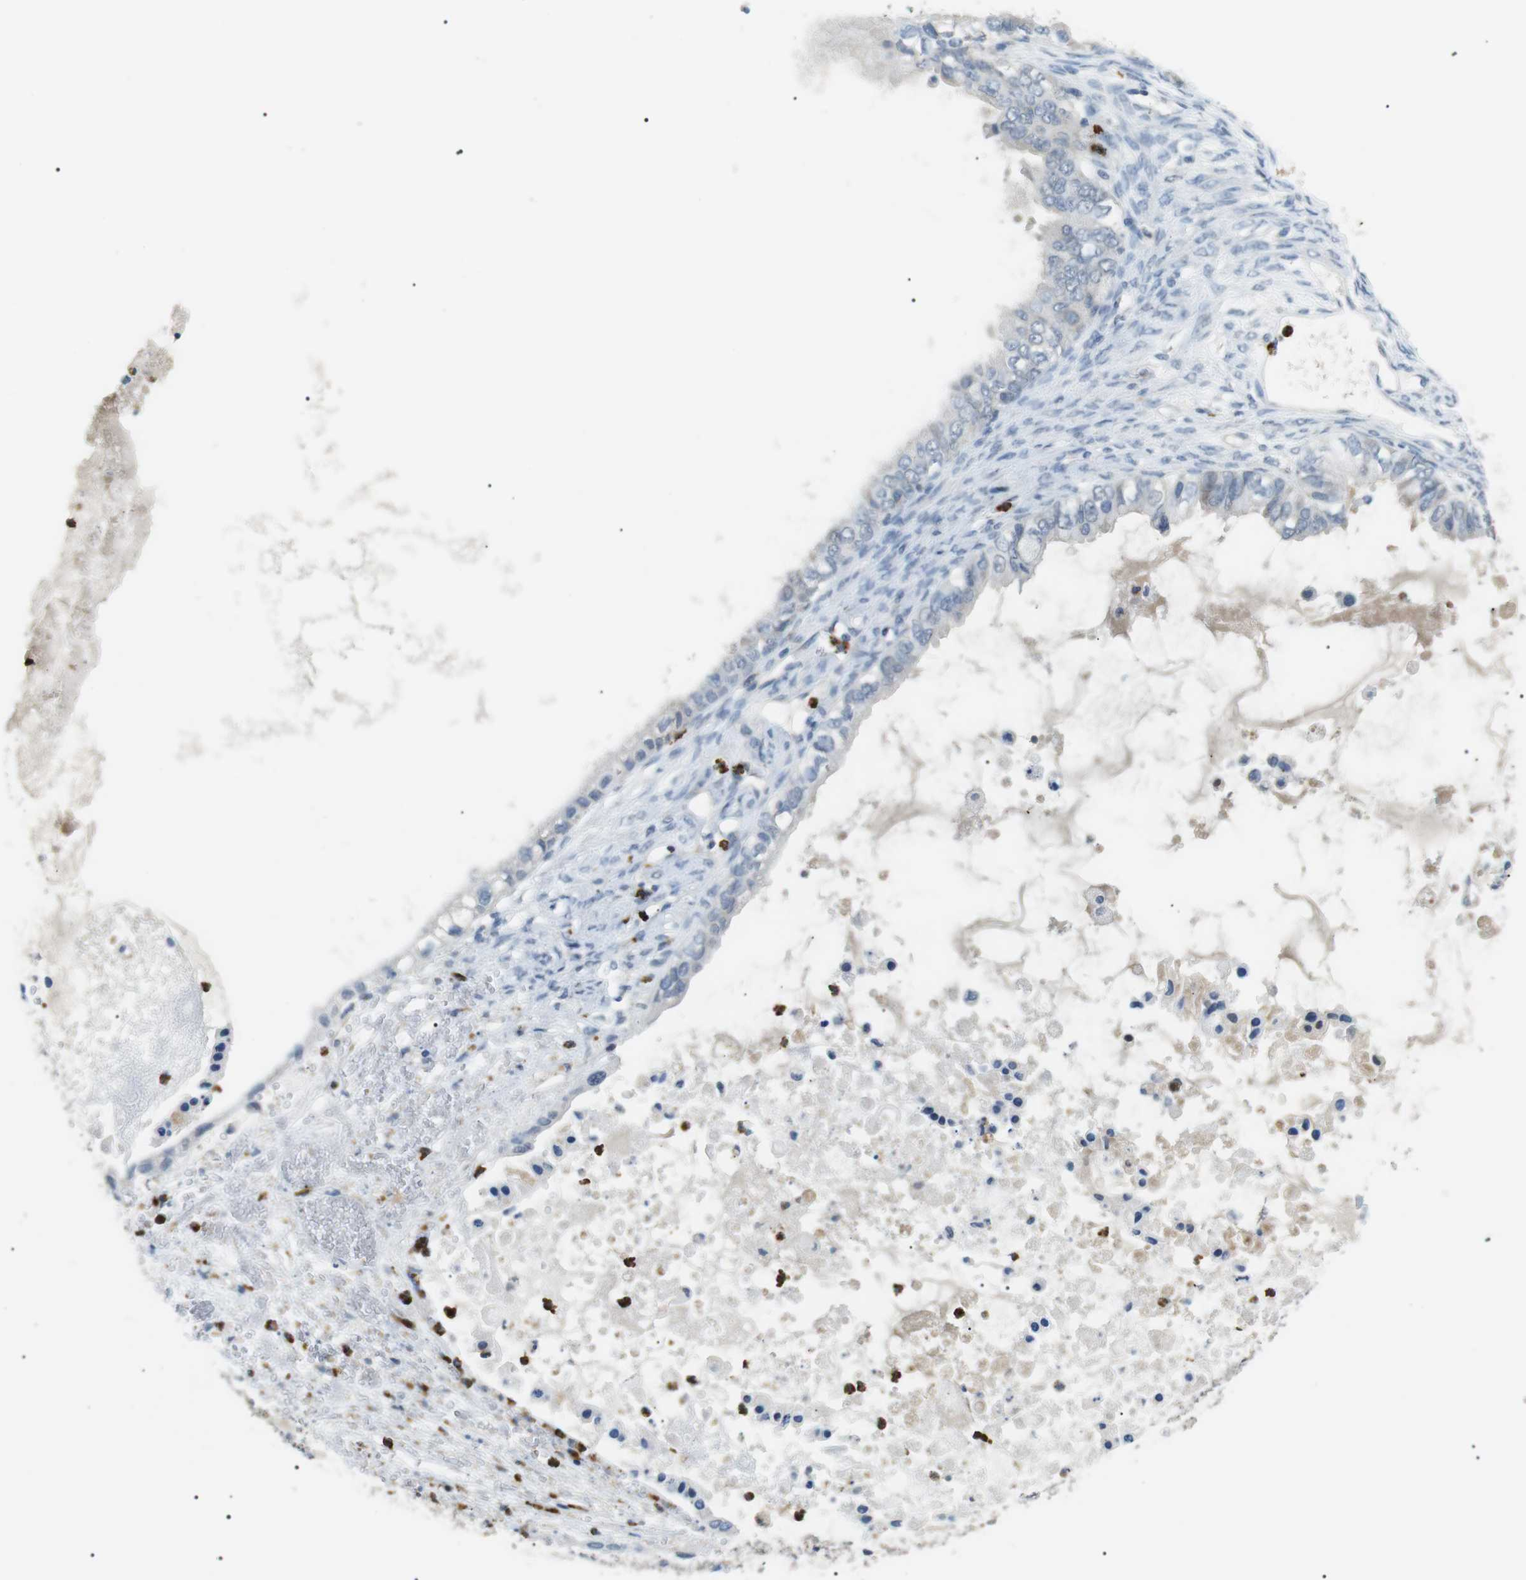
{"staining": {"intensity": "negative", "quantity": "none", "location": "none"}, "tissue": "ovarian cancer", "cell_type": "Tumor cells", "image_type": "cancer", "snomed": [{"axis": "morphology", "description": "Cystadenocarcinoma, mucinous, NOS"}, {"axis": "topography", "description": "Ovary"}], "caption": "A micrograph of human ovarian cancer (mucinous cystadenocarcinoma) is negative for staining in tumor cells. (Immunohistochemistry, brightfield microscopy, high magnification).", "gene": "GZMM", "patient": {"sex": "female", "age": 80}}